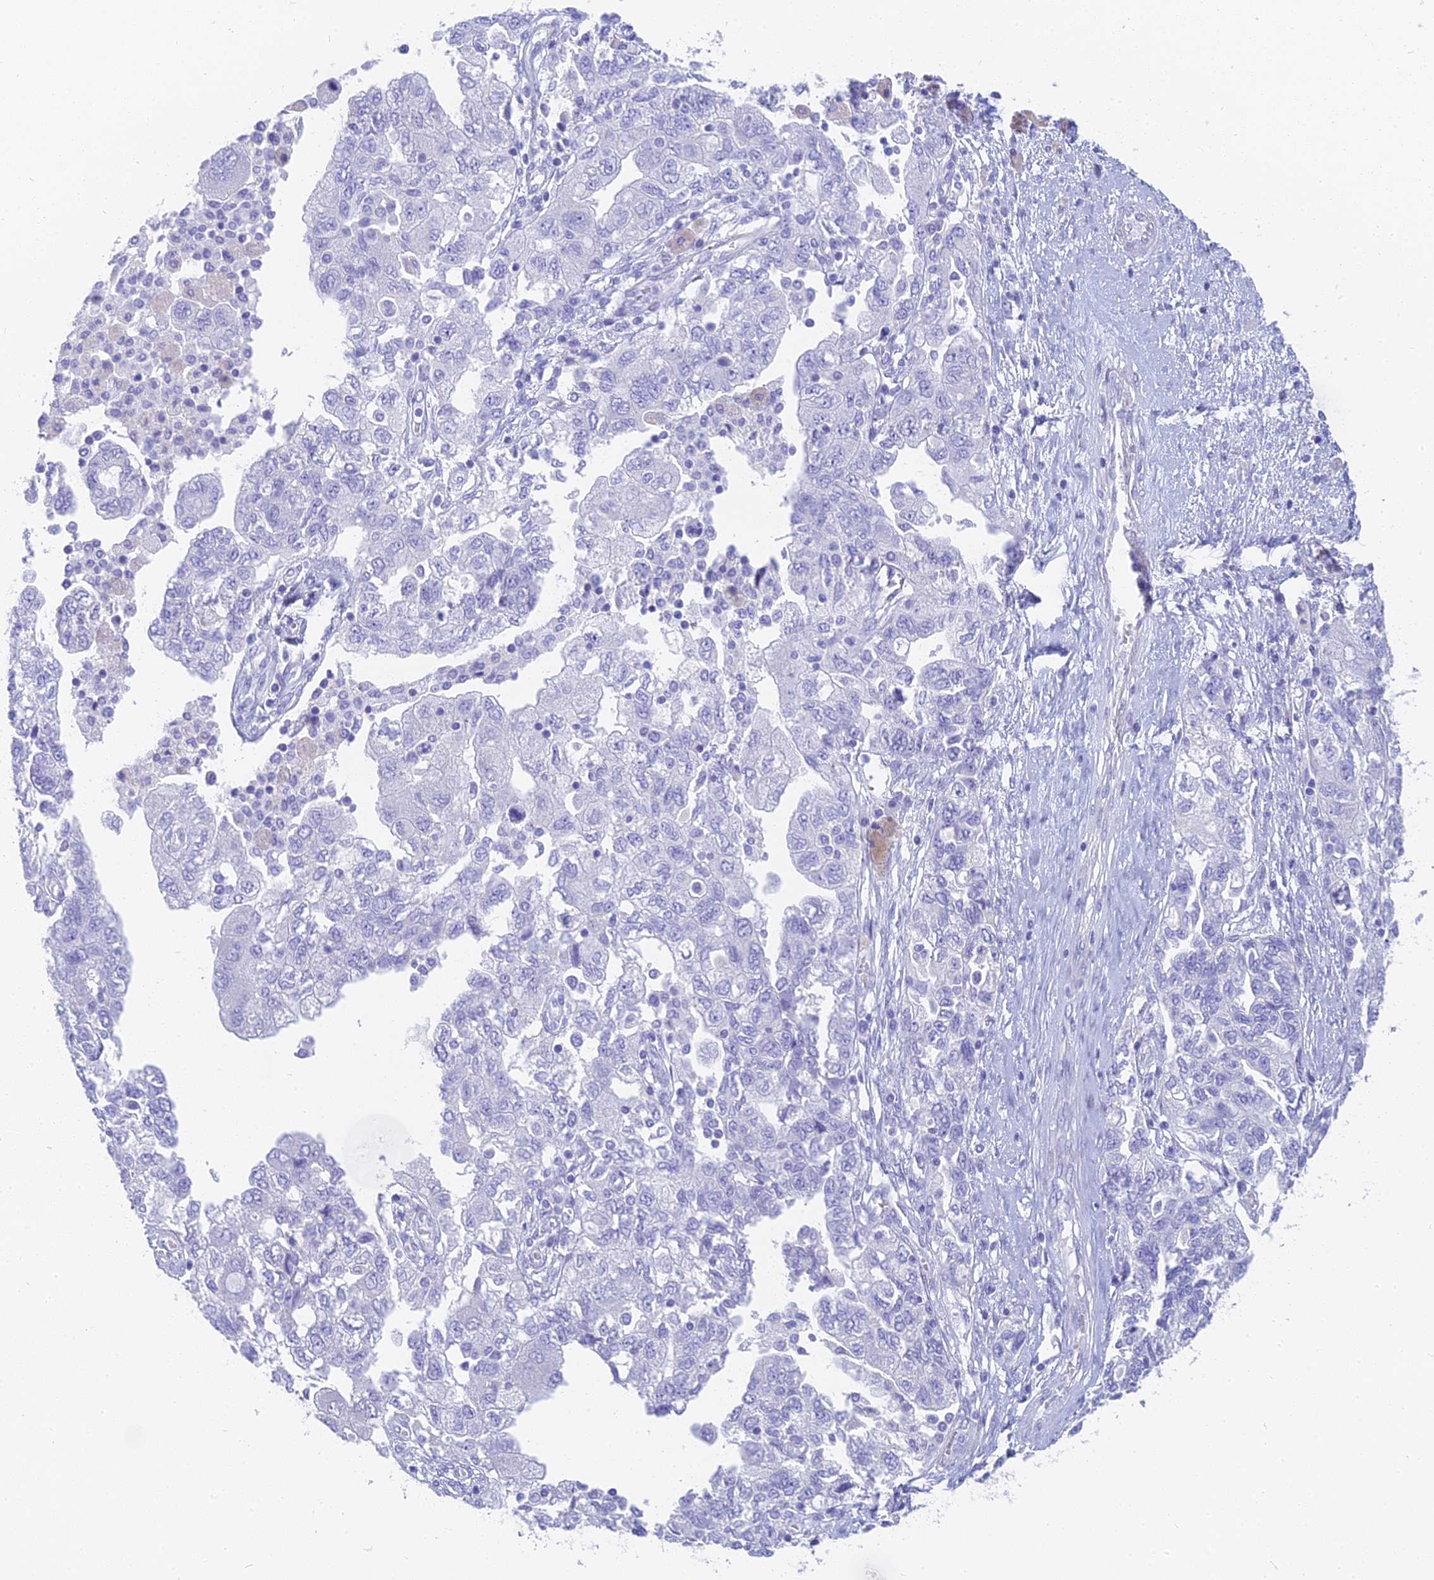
{"staining": {"intensity": "negative", "quantity": "none", "location": "none"}, "tissue": "ovarian cancer", "cell_type": "Tumor cells", "image_type": "cancer", "snomed": [{"axis": "morphology", "description": "Carcinoma, NOS"}, {"axis": "morphology", "description": "Cystadenocarcinoma, serous, NOS"}, {"axis": "topography", "description": "Ovary"}], "caption": "Tumor cells show no significant expression in ovarian serous cystadenocarcinoma.", "gene": "SLC36A2", "patient": {"sex": "female", "age": 69}}